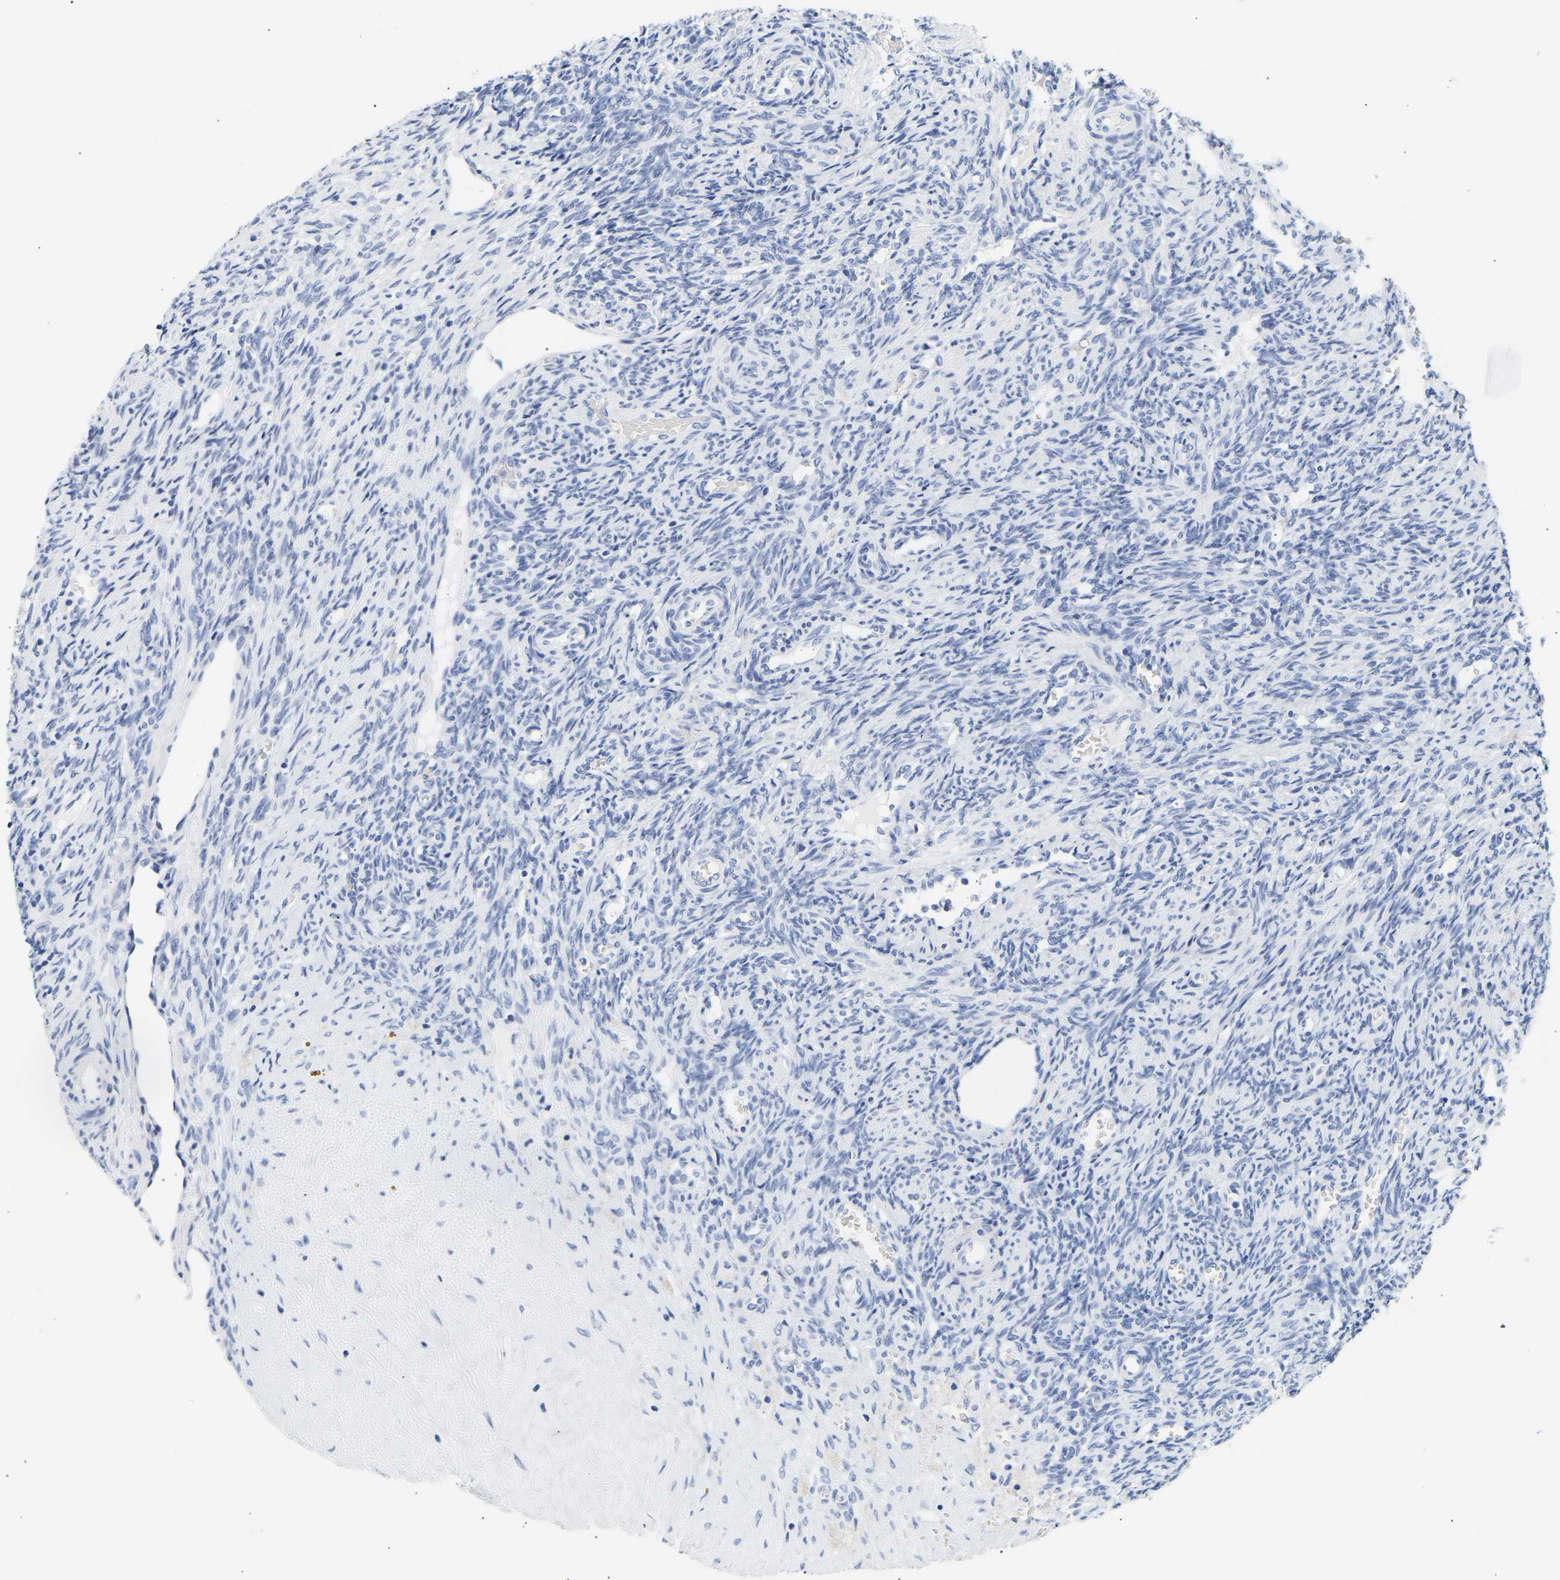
{"staining": {"intensity": "moderate", "quantity": ">75%", "location": "cytoplasmic/membranous"}, "tissue": "ovary", "cell_type": "Follicle cells", "image_type": "normal", "snomed": [{"axis": "morphology", "description": "Normal tissue, NOS"}, {"axis": "topography", "description": "Ovary"}], "caption": "Immunohistochemical staining of unremarkable ovary exhibits moderate cytoplasmic/membranous protein staining in about >75% of follicle cells.", "gene": "SPINK2", "patient": {"sex": "female", "age": 41}}